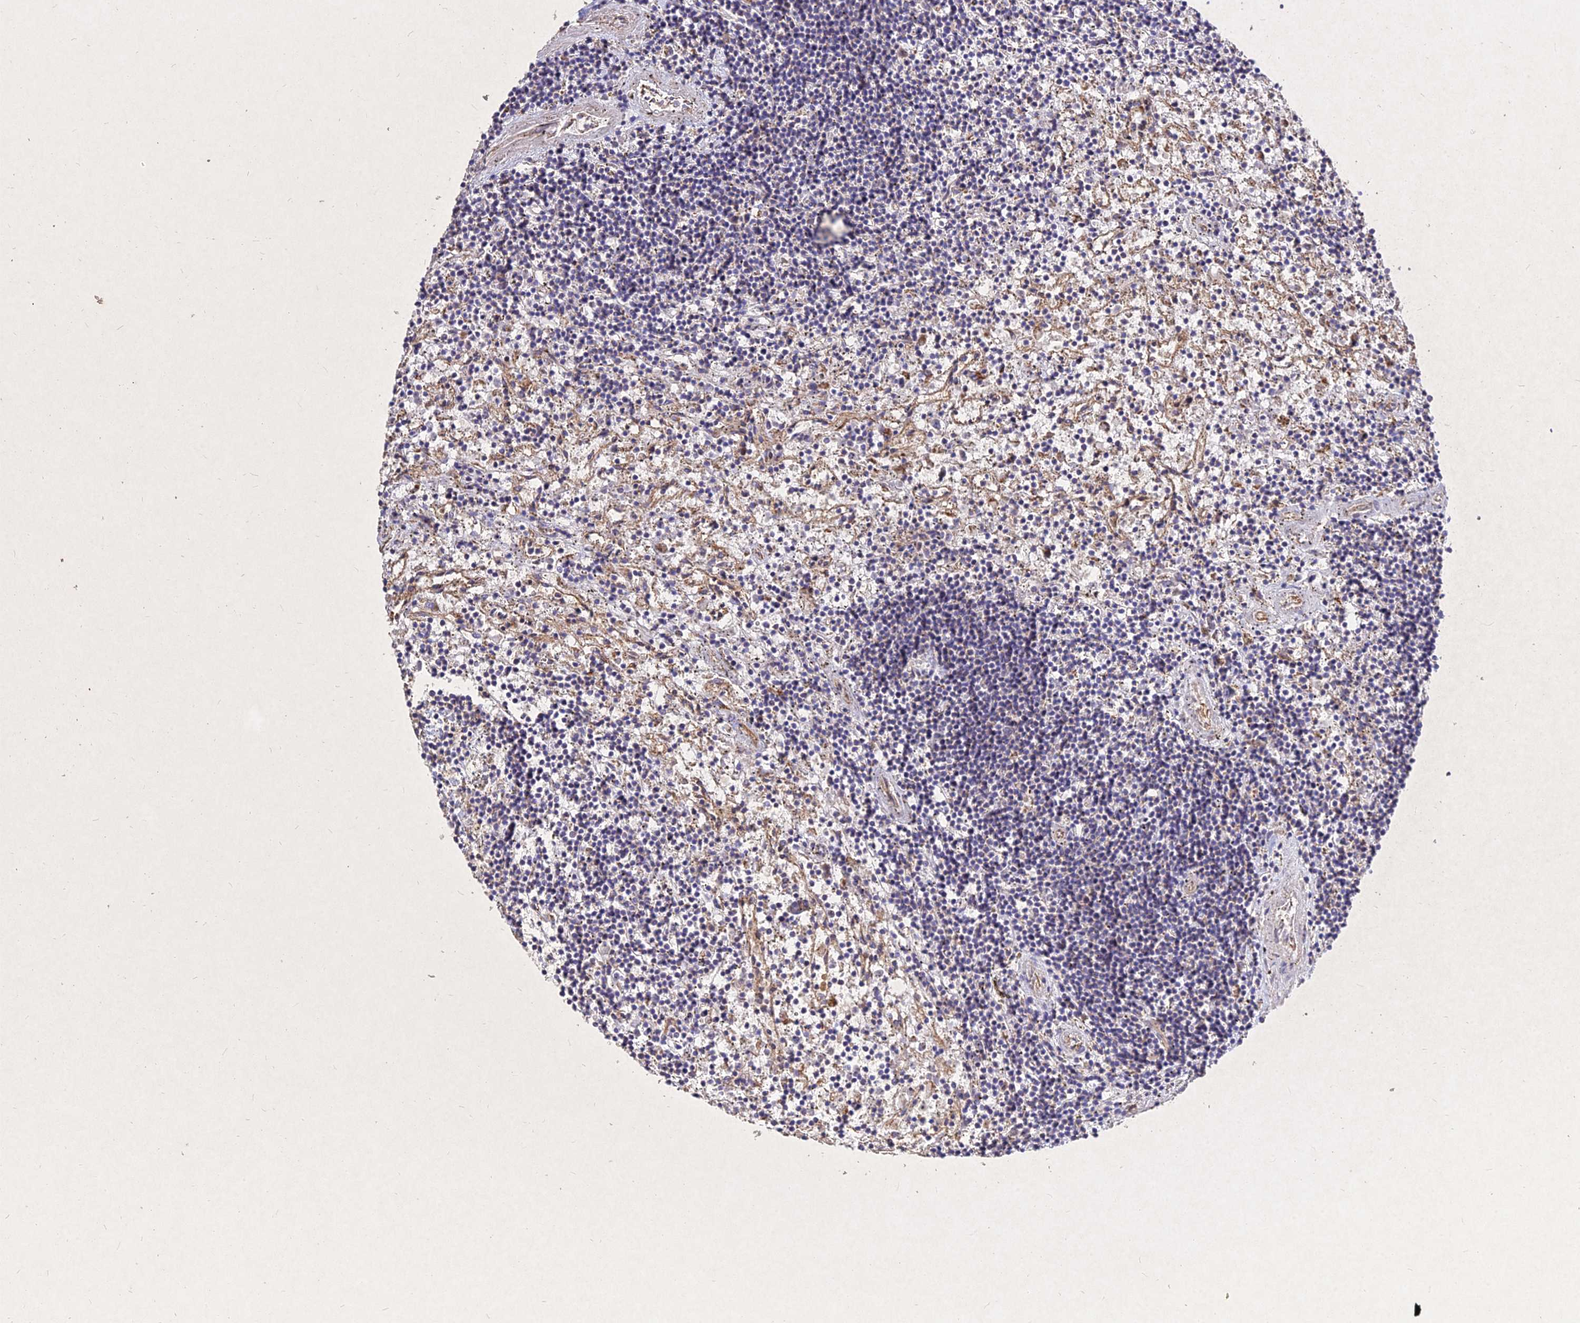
{"staining": {"intensity": "negative", "quantity": "none", "location": "none"}, "tissue": "lymphoma", "cell_type": "Tumor cells", "image_type": "cancer", "snomed": [{"axis": "morphology", "description": "Malignant lymphoma, non-Hodgkin's type, Low grade"}, {"axis": "topography", "description": "Spleen"}], "caption": "An immunohistochemistry (IHC) histopathology image of malignant lymphoma, non-Hodgkin's type (low-grade) is shown. There is no staining in tumor cells of malignant lymphoma, non-Hodgkin's type (low-grade).", "gene": "SKA1", "patient": {"sex": "male", "age": 76}}